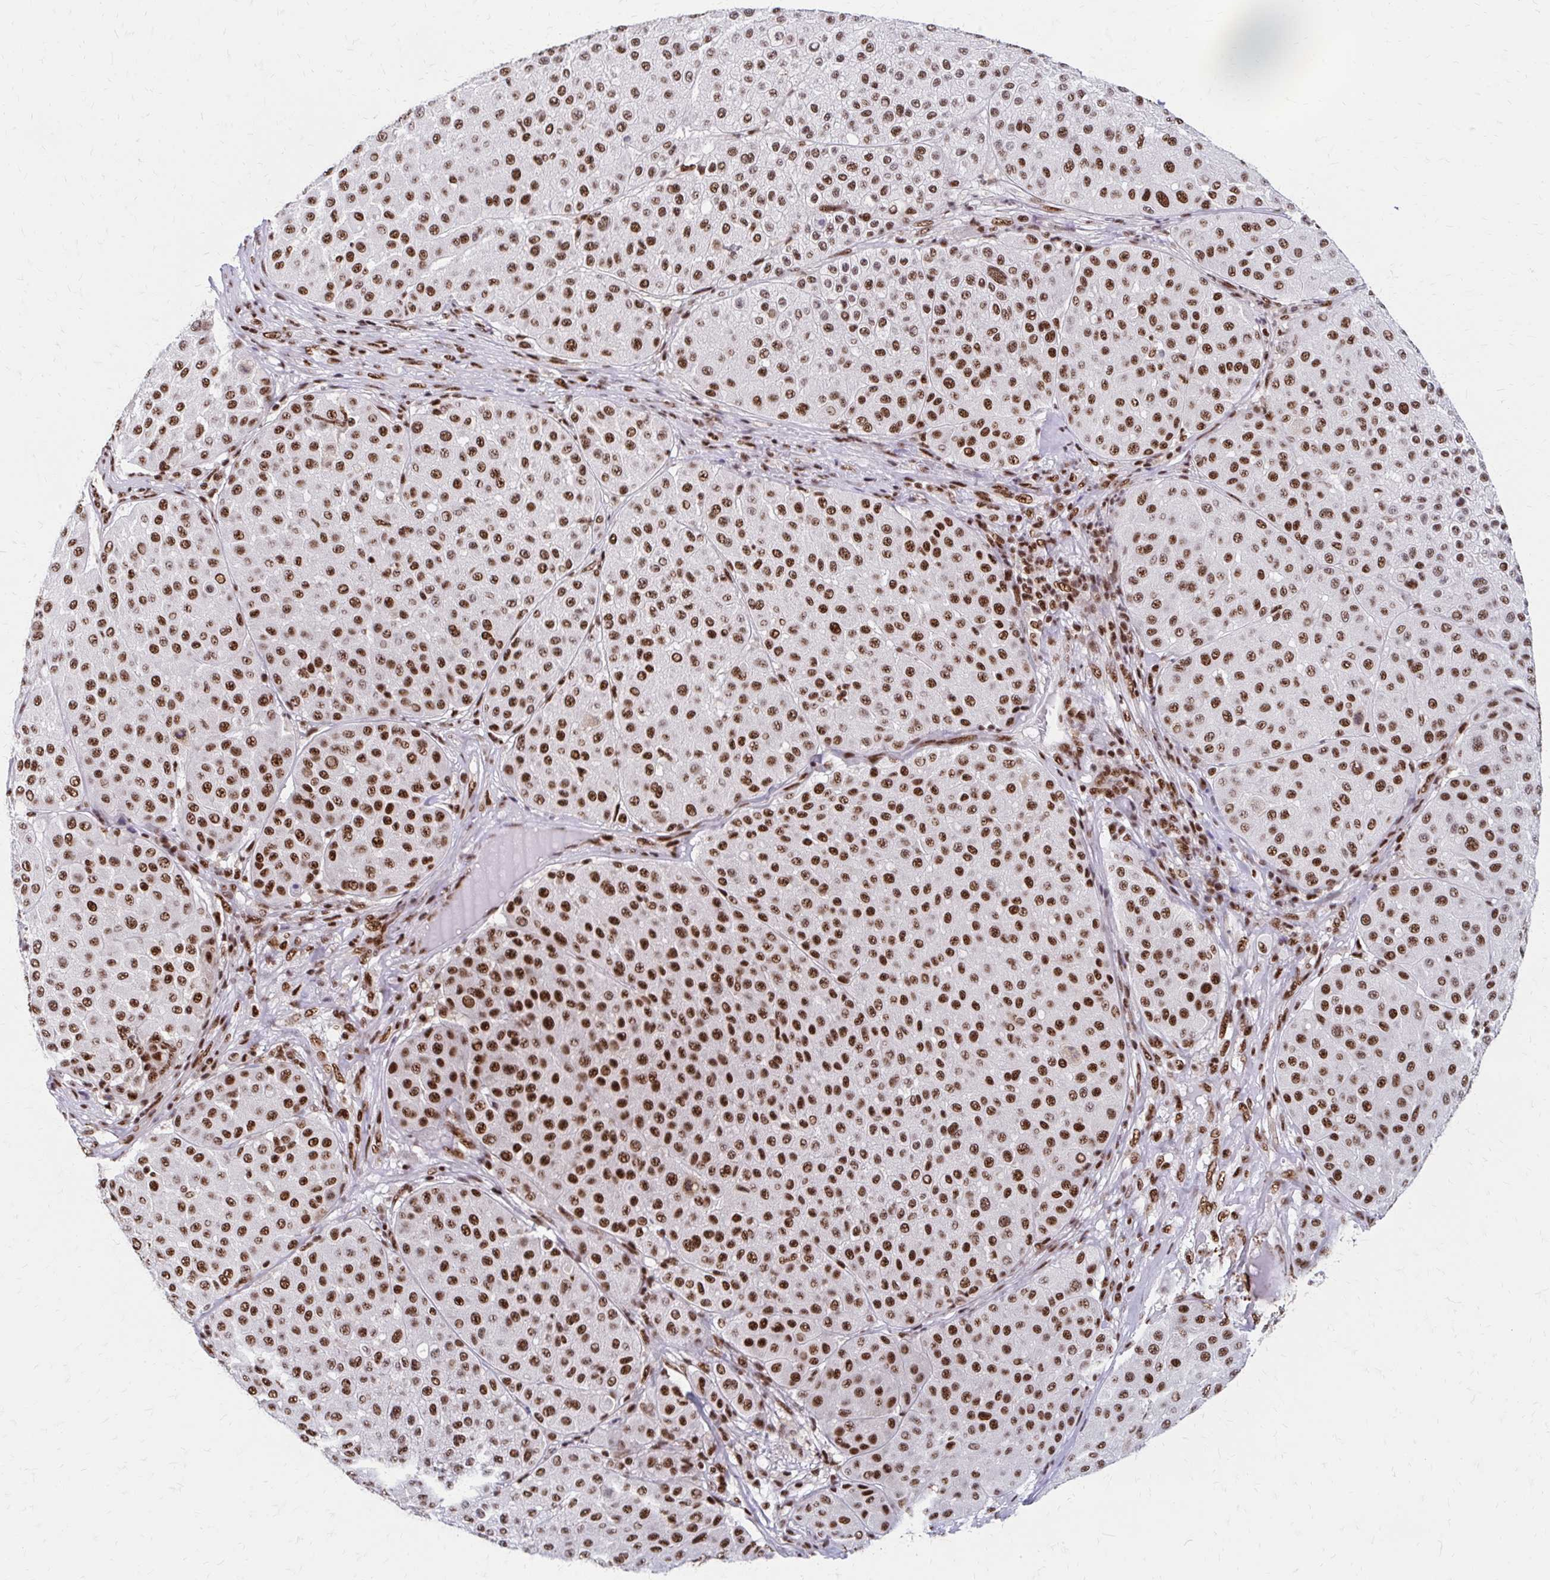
{"staining": {"intensity": "strong", "quantity": ">75%", "location": "nuclear"}, "tissue": "melanoma", "cell_type": "Tumor cells", "image_type": "cancer", "snomed": [{"axis": "morphology", "description": "Malignant melanoma, Metastatic site"}, {"axis": "topography", "description": "Smooth muscle"}], "caption": "Melanoma stained with a protein marker reveals strong staining in tumor cells.", "gene": "CNKSR3", "patient": {"sex": "male", "age": 41}}